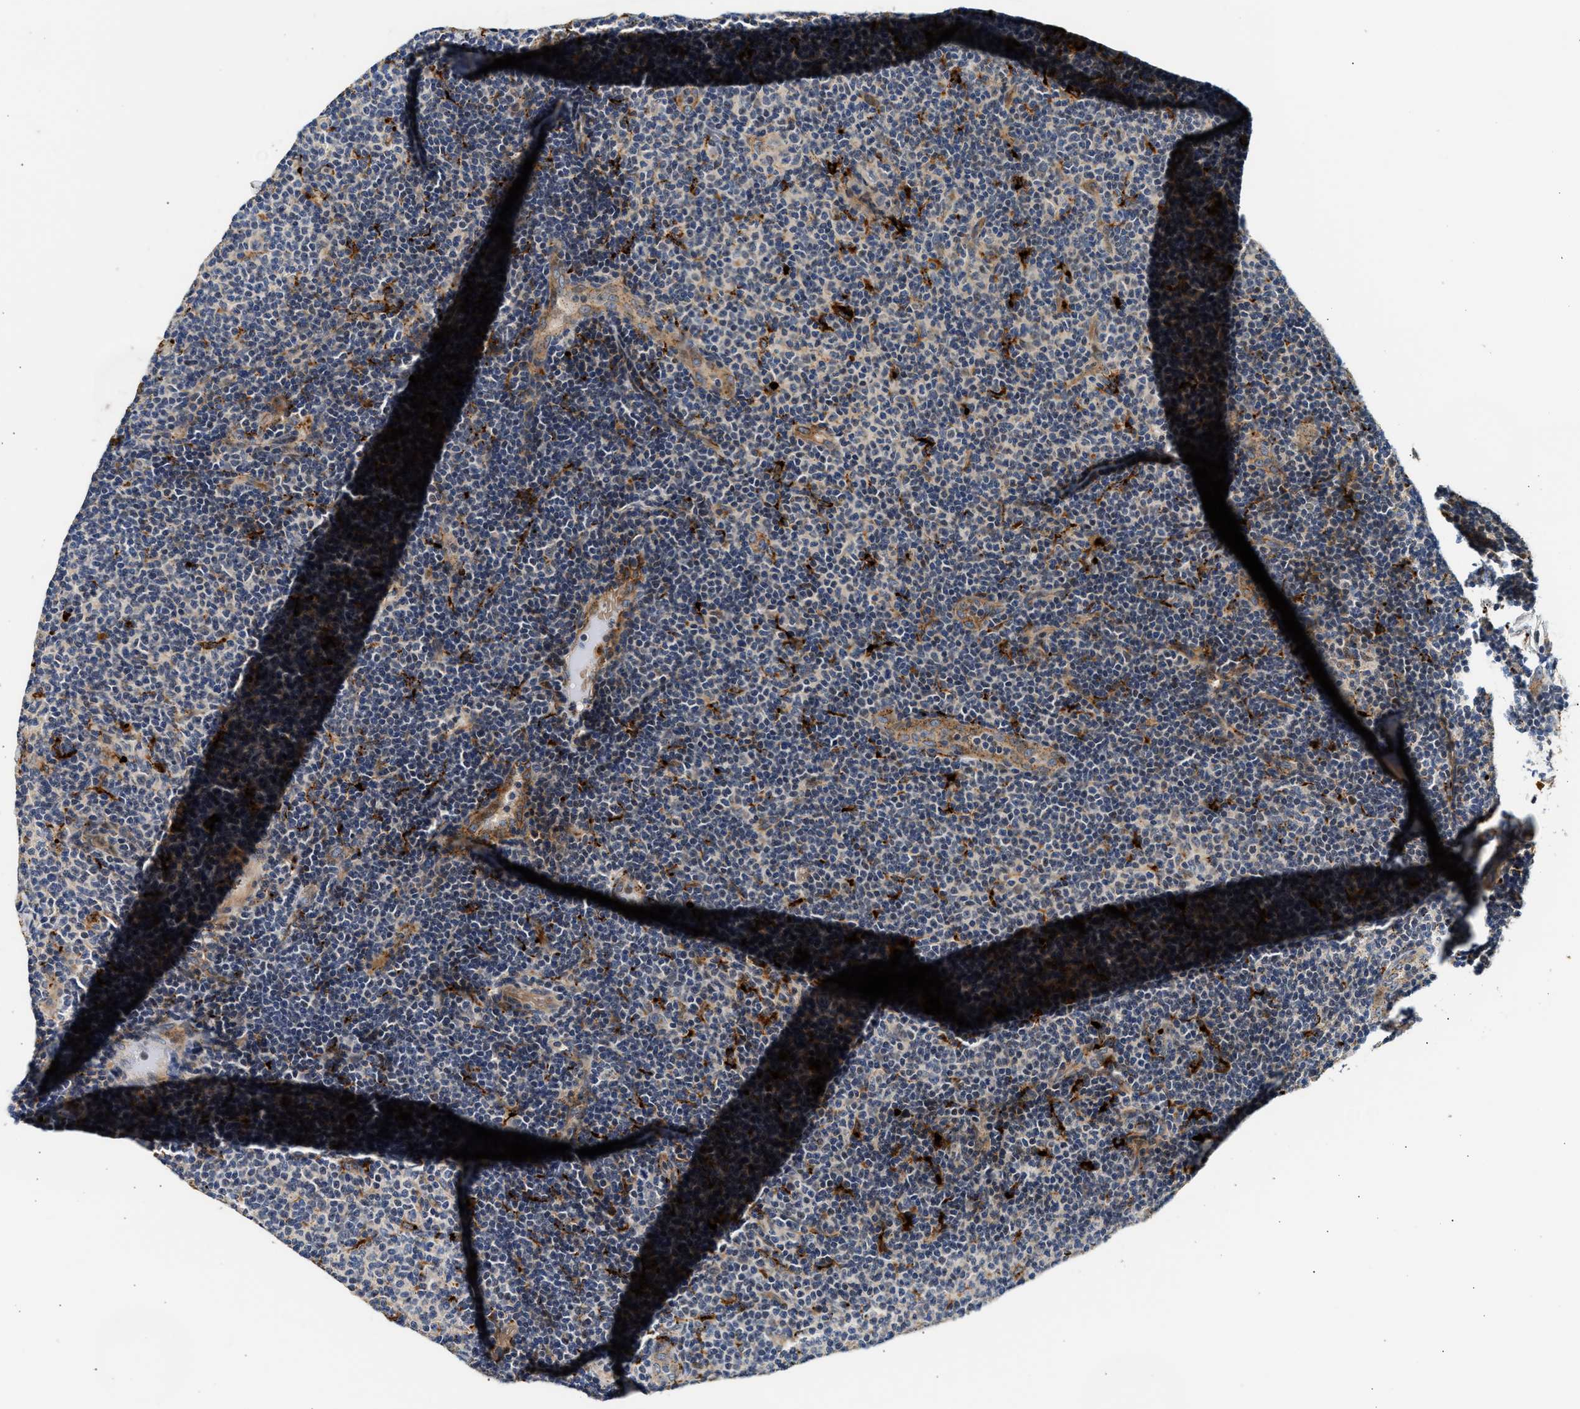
{"staining": {"intensity": "negative", "quantity": "none", "location": "none"}, "tissue": "lymphoma", "cell_type": "Tumor cells", "image_type": "cancer", "snomed": [{"axis": "morphology", "description": "Malignant lymphoma, non-Hodgkin's type, Low grade"}, {"axis": "topography", "description": "Lymph node"}], "caption": "The immunohistochemistry (IHC) micrograph has no significant positivity in tumor cells of lymphoma tissue.", "gene": "PLD3", "patient": {"sex": "male", "age": 83}}